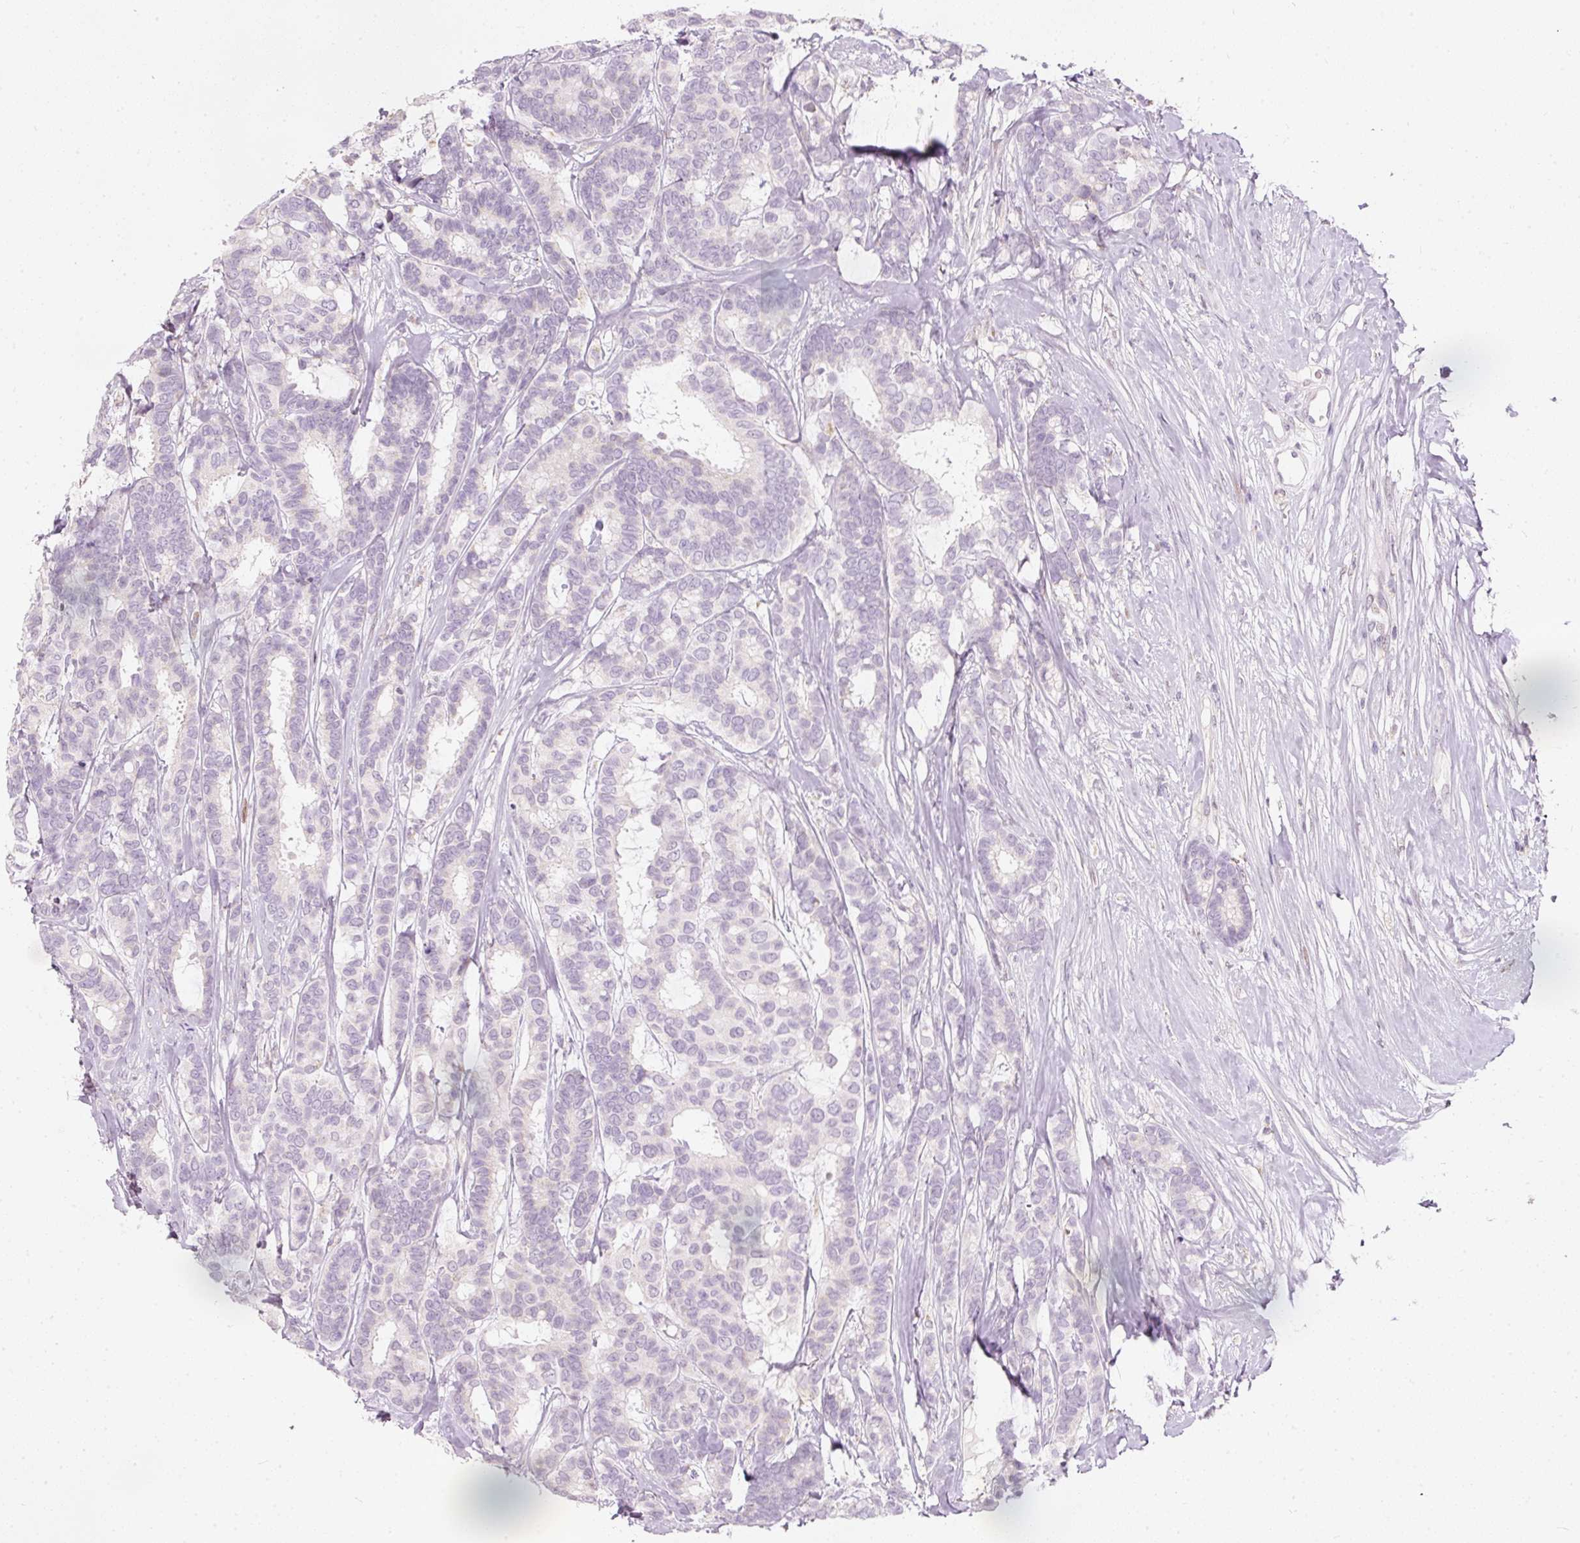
{"staining": {"intensity": "negative", "quantity": "none", "location": "none"}, "tissue": "breast cancer", "cell_type": "Tumor cells", "image_type": "cancer", "snomed": [{"axis": "morphology", "description": "Duct carcinoma"}, {"axis": "topography", "description": "Breast"}], "caption": "Immunohistochemistry (IHC) of human intraductal carcinoma (breast) reveals no staining in tumor cells. Brightfield microscopy of IHC stained with DAB (brown) and hematoxylin (blue), captured at high magnification.", "gene": "RNF39", "patient": {"sex": "female", "age": 87}}